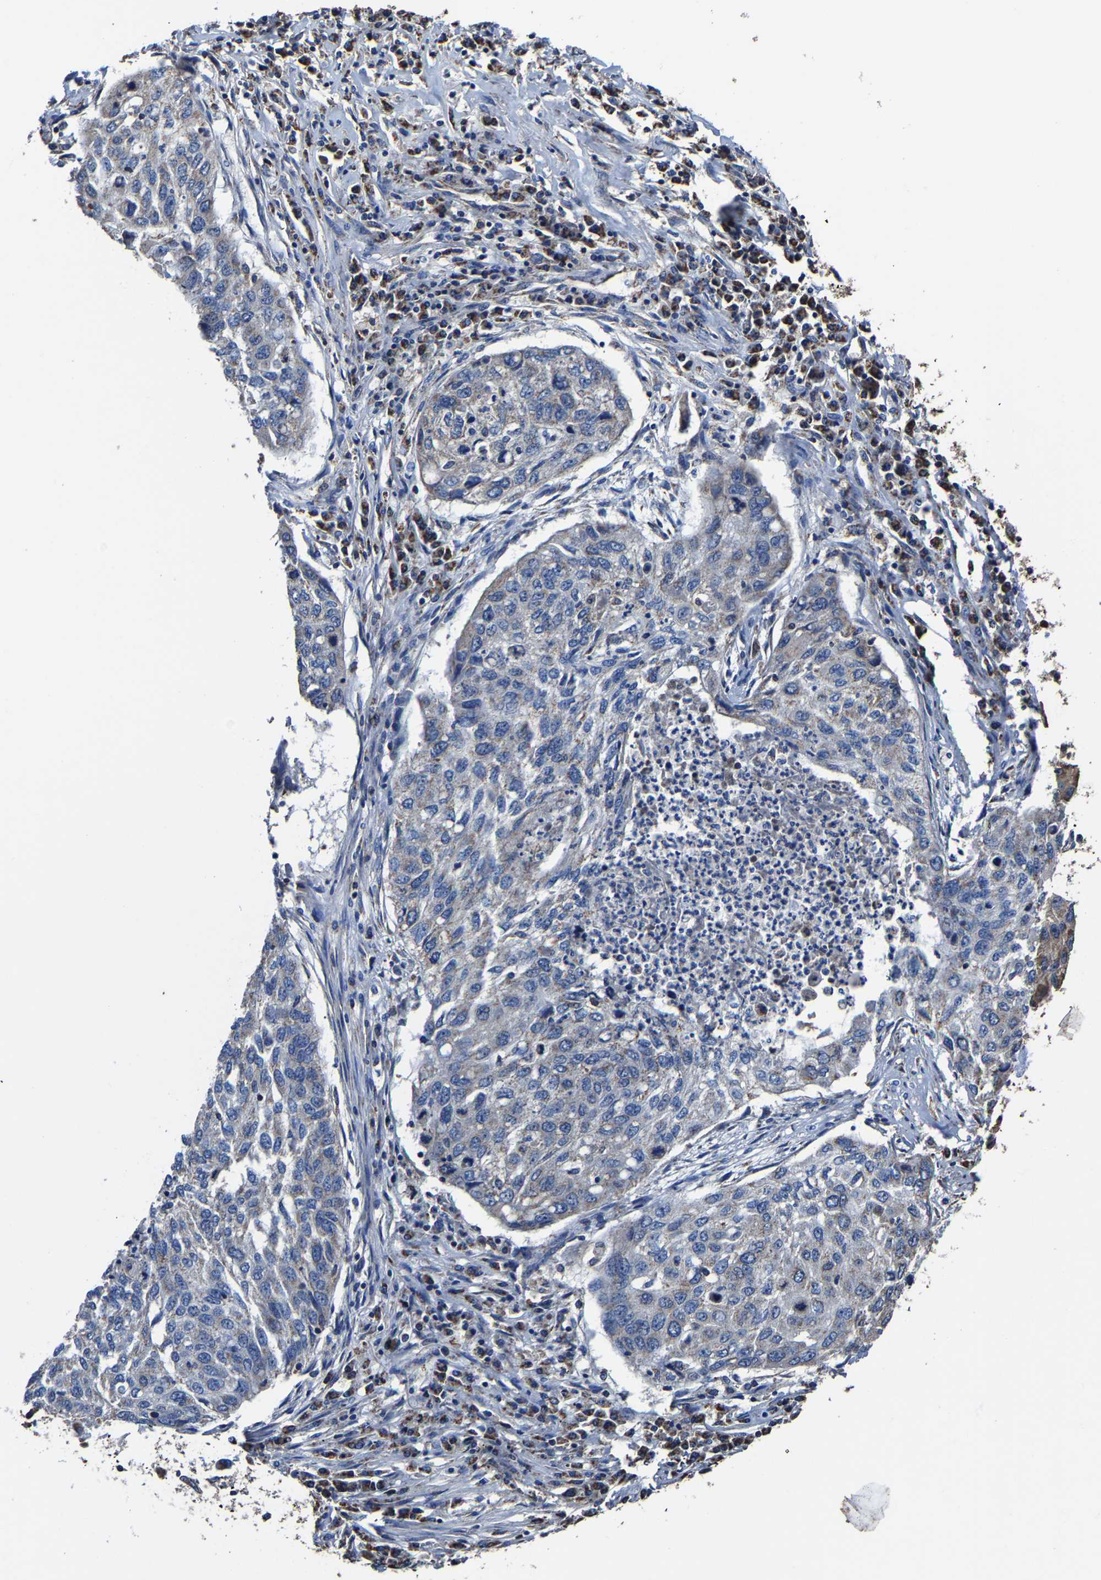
{"staining": {"intensity": "weak", "quantity": "<25%", "location": "cytoplasmic/membranous"}, "tissue": "lung cancer", "cell_type": "Tumor cells", "image_type": "cancer", "snomed": [{"axis": "morphology", "description": "Squamous cell carcinoma, NOS"}, {"axis": "topography", "description": "Lung"}], "caption": "Immunohistochemistry (IHC) image of neoplastic tissue: lung cancer stained with DAB (3,3'-diaminobenzidine) demonstrates no significant protein staining in tumor cells. (Immunohistochemistry (IHC), brightfield microscopy, high magnification).", "gene": "ZCCHC7", "patient": {"sex": "female", "age": 63}}